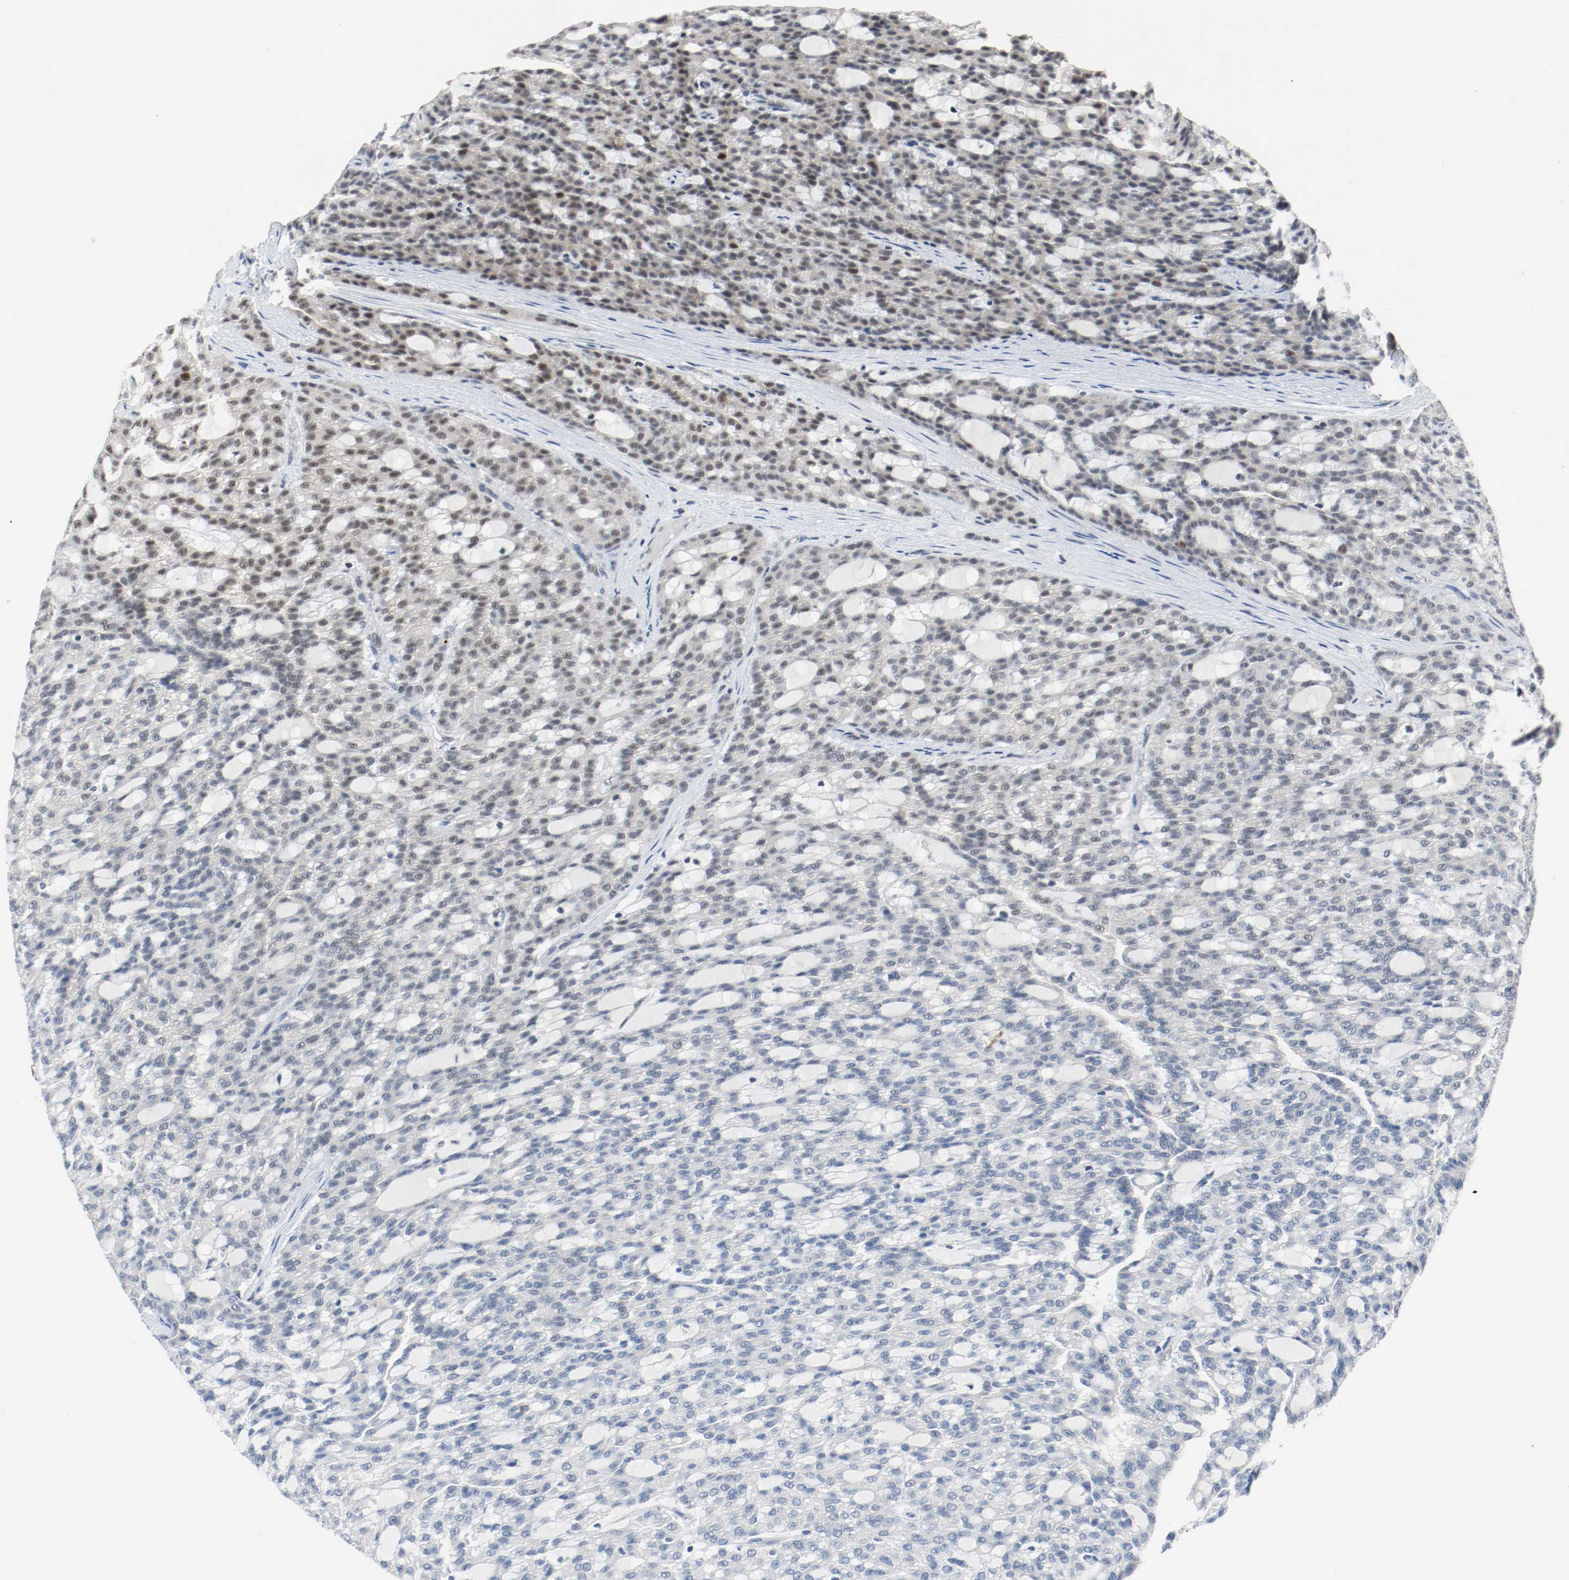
{"staining": {"intensity": "weak", "quantity": "<25%", "location": "nuclear"}, "tissue": "renal cancer", "cell_type": "Tumor cells", "image_type": "cancer", "snomed": [{"axis": "morphology", "description": "Adenocarcinoma, NOS"}, {"axis": "topography", "description": "Kidney"}], "caption": "Renal cancer (adenocarcinoma) was stained to show a protein in brown. There is no significant staining in tumor cells. (Stains: DAB immunohistochemistry with hematoxylin counter stain, Microscopy: brightfield microscopy at high magnification).", "gene": "ASH1L", "patient": {"sex": "male", "age": 63}}